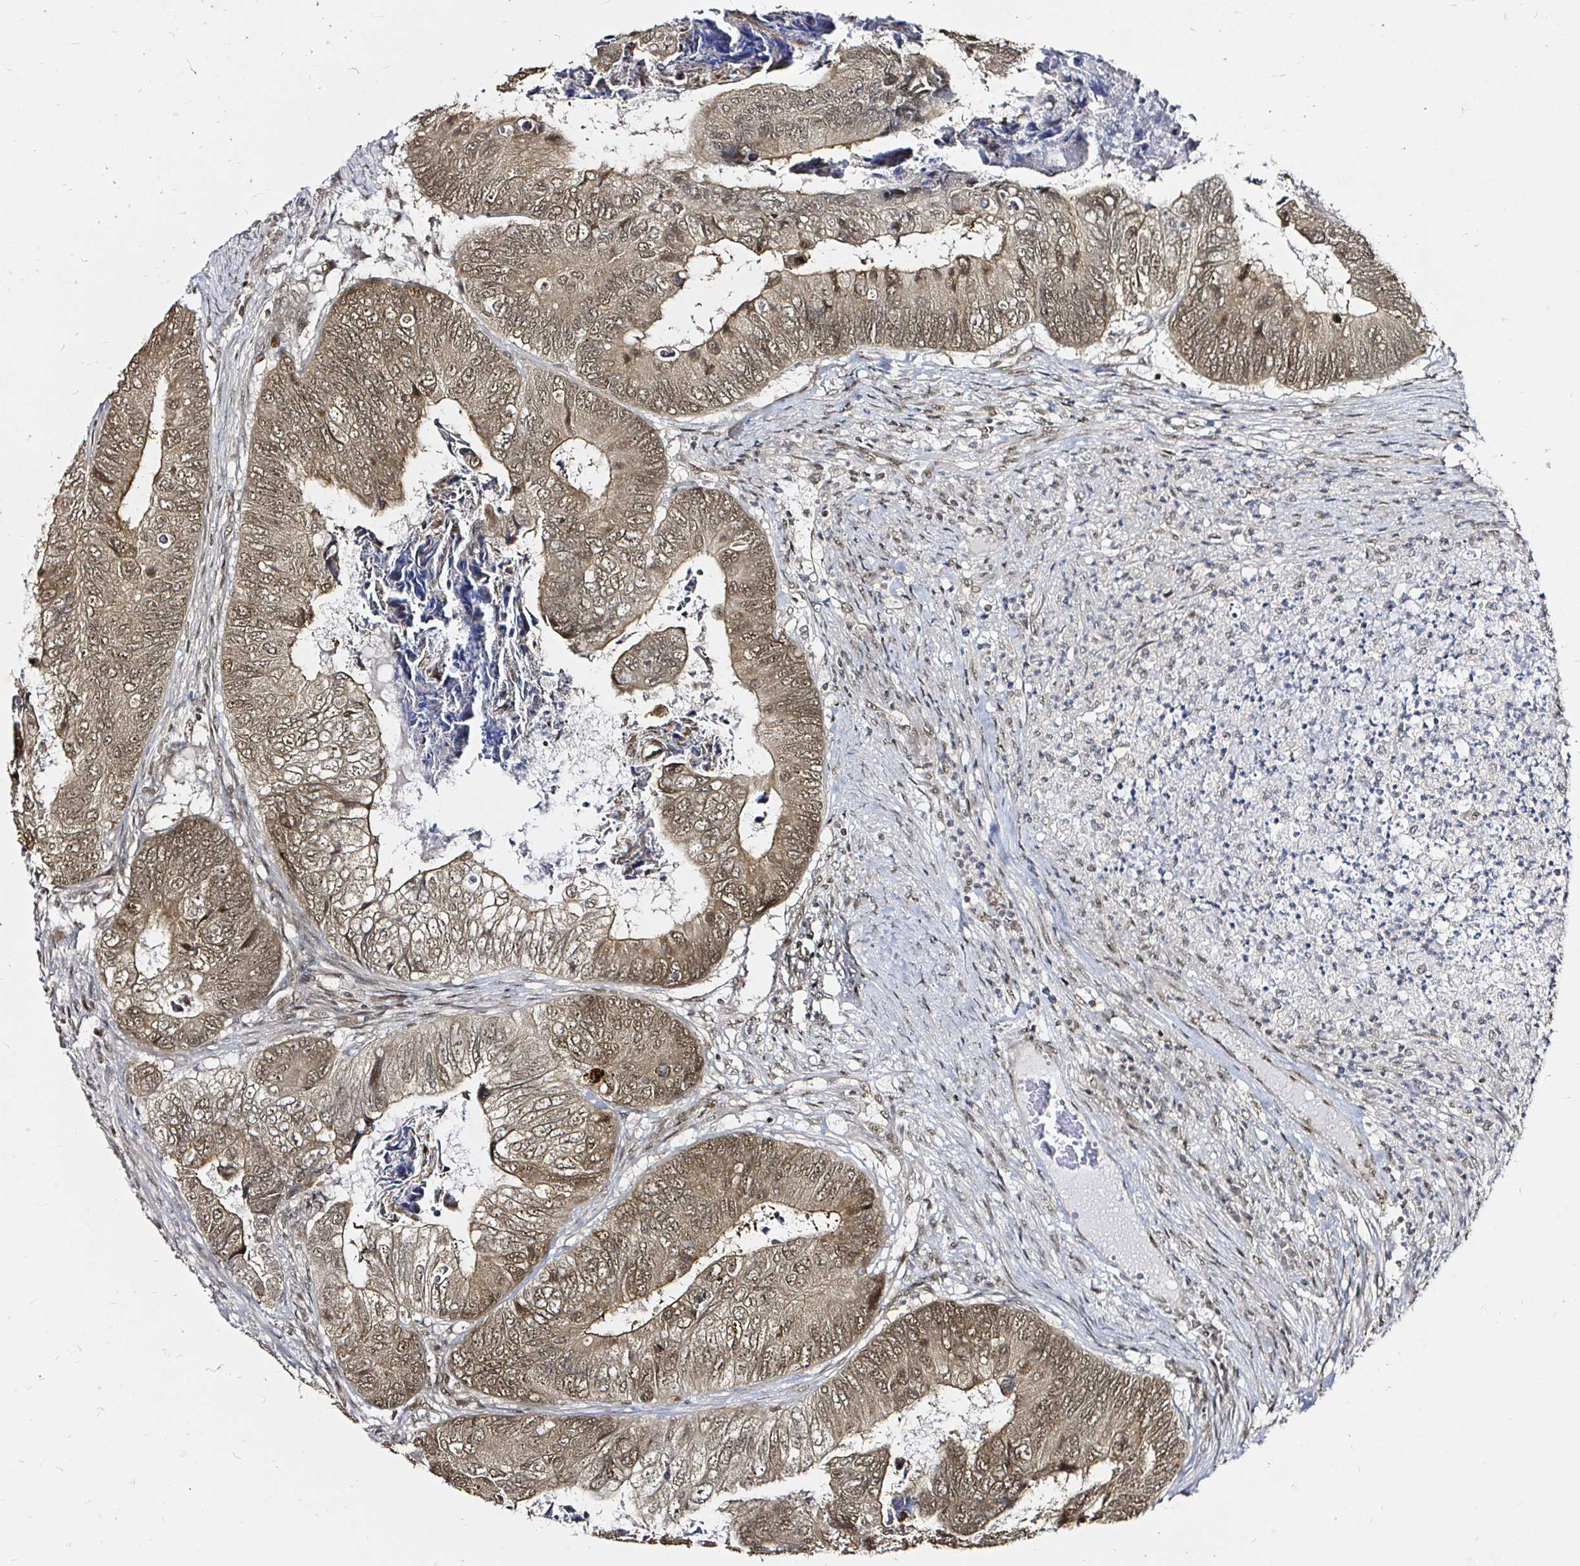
{"staining": {"intensity": "moderate", "quantity": ">75%", "location": "cytoplasmic/membranous,nuclear"}, "tissue": "colorectal cancer", "cell_type": "Tumor cells", "image_type": "cancer", "snomed": [{"axis": "morphology", "description": "Adenocarcinoma, NOS"}, {"axis": "topography", "description": "Colon"}], "caption": "Immunohistochemistry (IHC) micrograph of adenocarcinoma (colorectal) stained for a protein (brown), which exhibits medium levels of moderate cytoplasmic/membranous and nuclear staining in about >75% of tumor cells.", "gene": "SNRPC", "patient": {"sex": "female", "age": 67}}